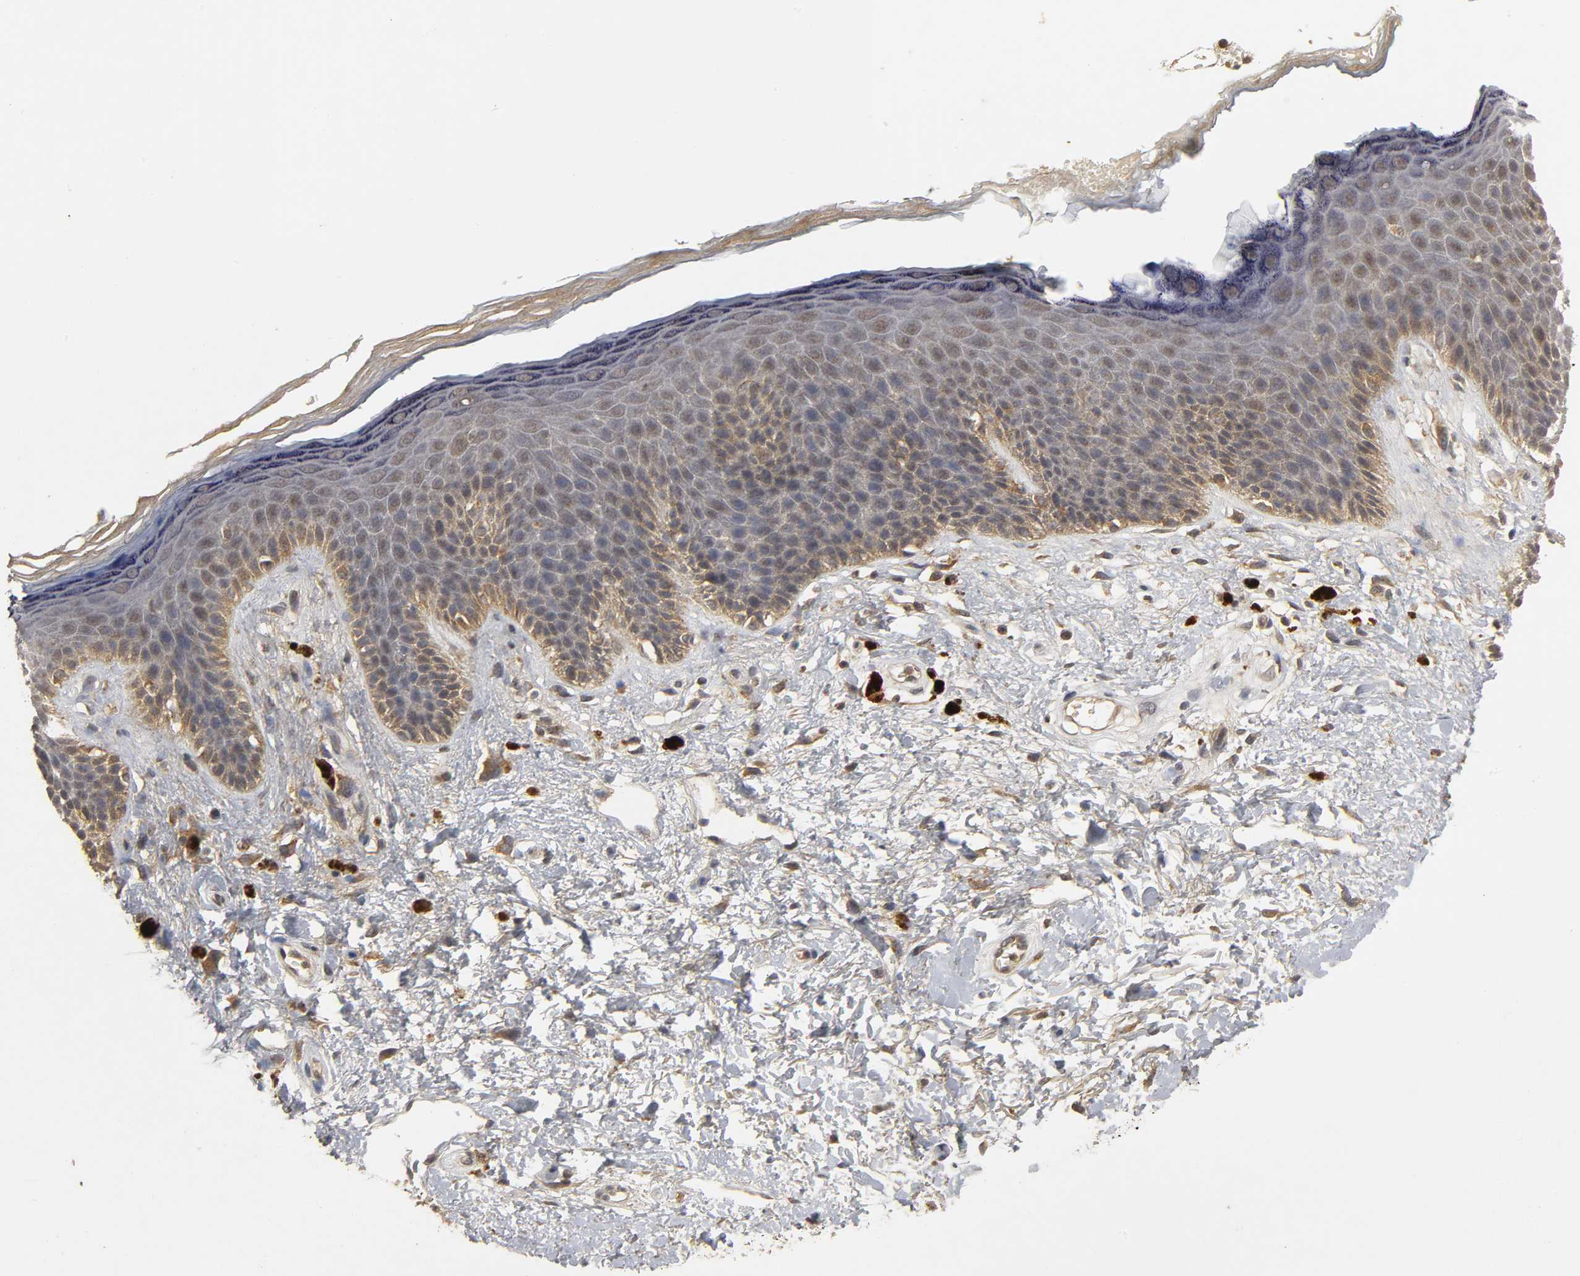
{"staining": {"intensity": "moderate", "quantity": "25%-75%", "location": "cytoplasmic/membranous"}, "tissue": "skin", "cell_type": "Epidermal cells", "image_type": "normal", "snomed": [{"axis": "morphology", "description": "Normal tissue, NOS"}, {"axis": "topography", "description": "Anal"}], "caption": "Immunohistochemistry (IHC) (DAB) staining of unremarkable skin displays moderate cytoplasmic/membranous protein expression in about 25%-75% of epidermal cells.", "gene": "TRAF6", "patient": {"sex": "female", "age": 46}}